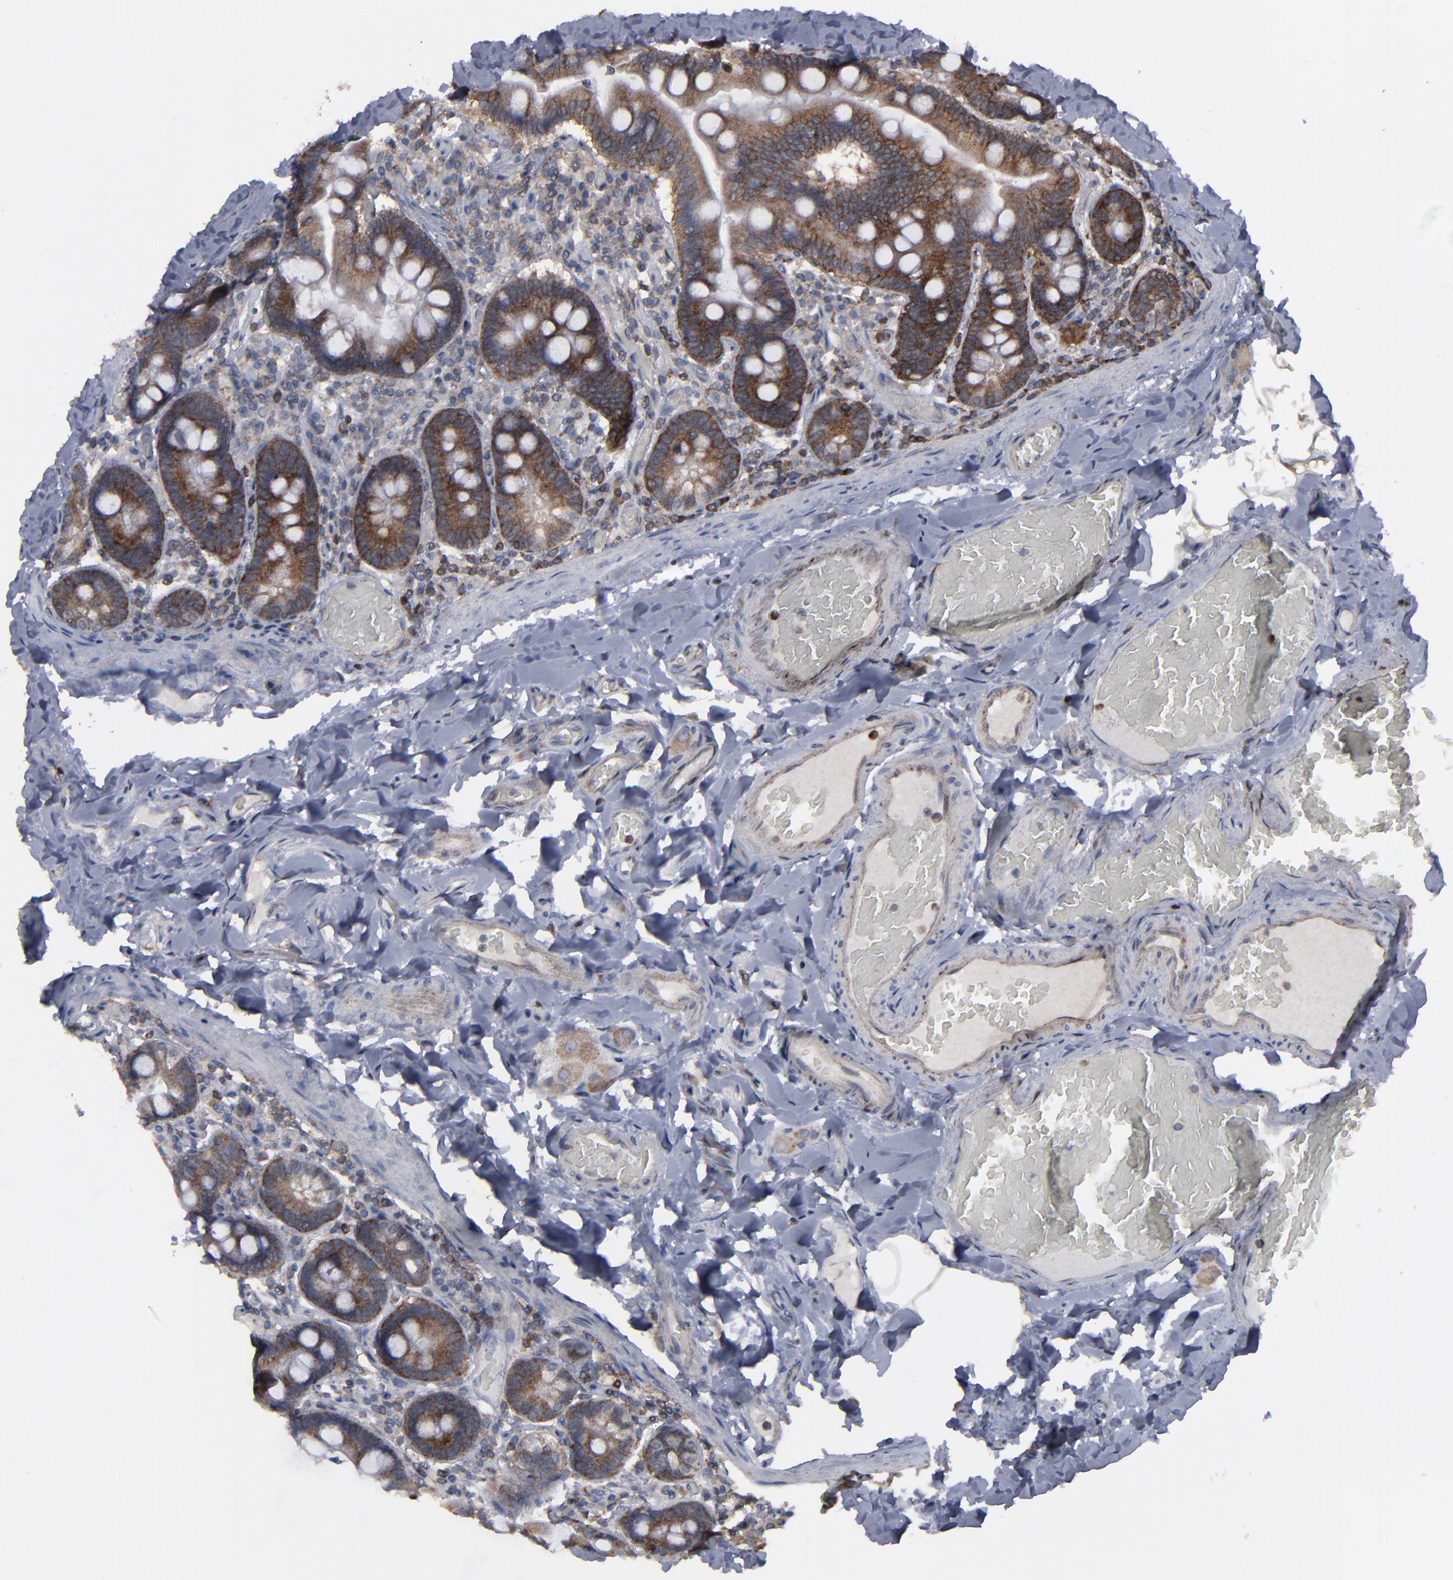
{"staining": {"intensity": "strong", "quantity": ">75%", "location": "cytoplasmic/membranous,nuclear"}, "tissue": "duodenum", "cell_type": "Glandular cells", "image_type": "normal", "snomed": [{"axis": "morphology", "description": "Normal tissue, NOS"}, {"axis": "topography", "description": "Duodenum"}], "caption": "High-magnification brightfield microscopy of unremarkable duodenum stained with DAB (brown) and counterstained with hematoxylin (blue). glandular cells exhibit strong cytoplasmic/membranous,nuclear staining is seen in approximately>75% of cells.", "gene": "KIAA2026", "patient": {"sex": "male", "age": 66}}